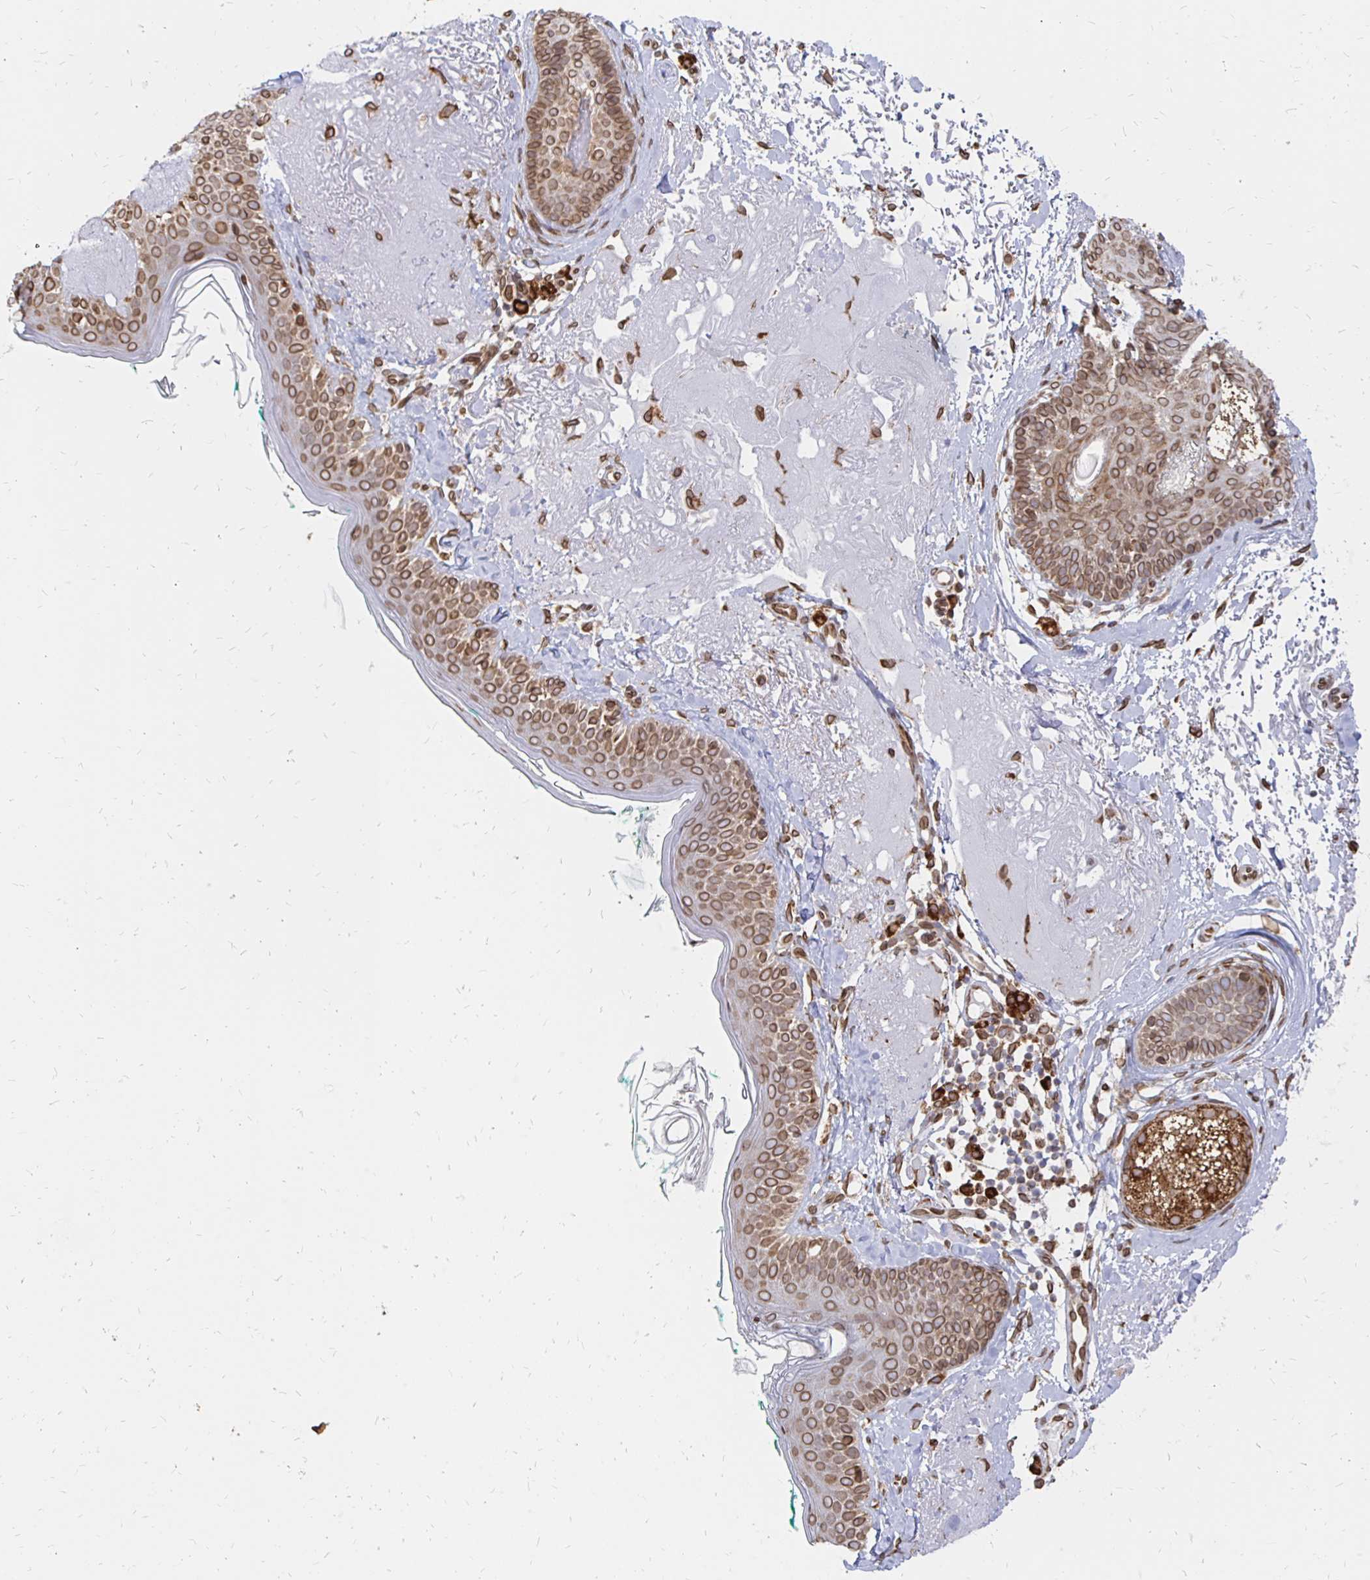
{"staining": {"intensity": "strong", "quantity": "25%-75%", "location": "cytoplasmic/membranous,nuclear"}, "tissue": "skin", "cell_type": "Fibroblasts", "image_type": "normal", "snomed": [{"axis": "morphology", "description": "Normal tissue, NOS"}, {"axis": "topography", "description": "Skin"}], "caption": "Strong cytoplasmic/membranous,nuclear positivity is identified in about 25%-75% of fibroblasts in benign skin. Immunohistochemistry (ihc) stains the protein in brown and the nuclei are stained blue.", "gene": "PELI3", "patient": {"sex": "male", "age": 73}}